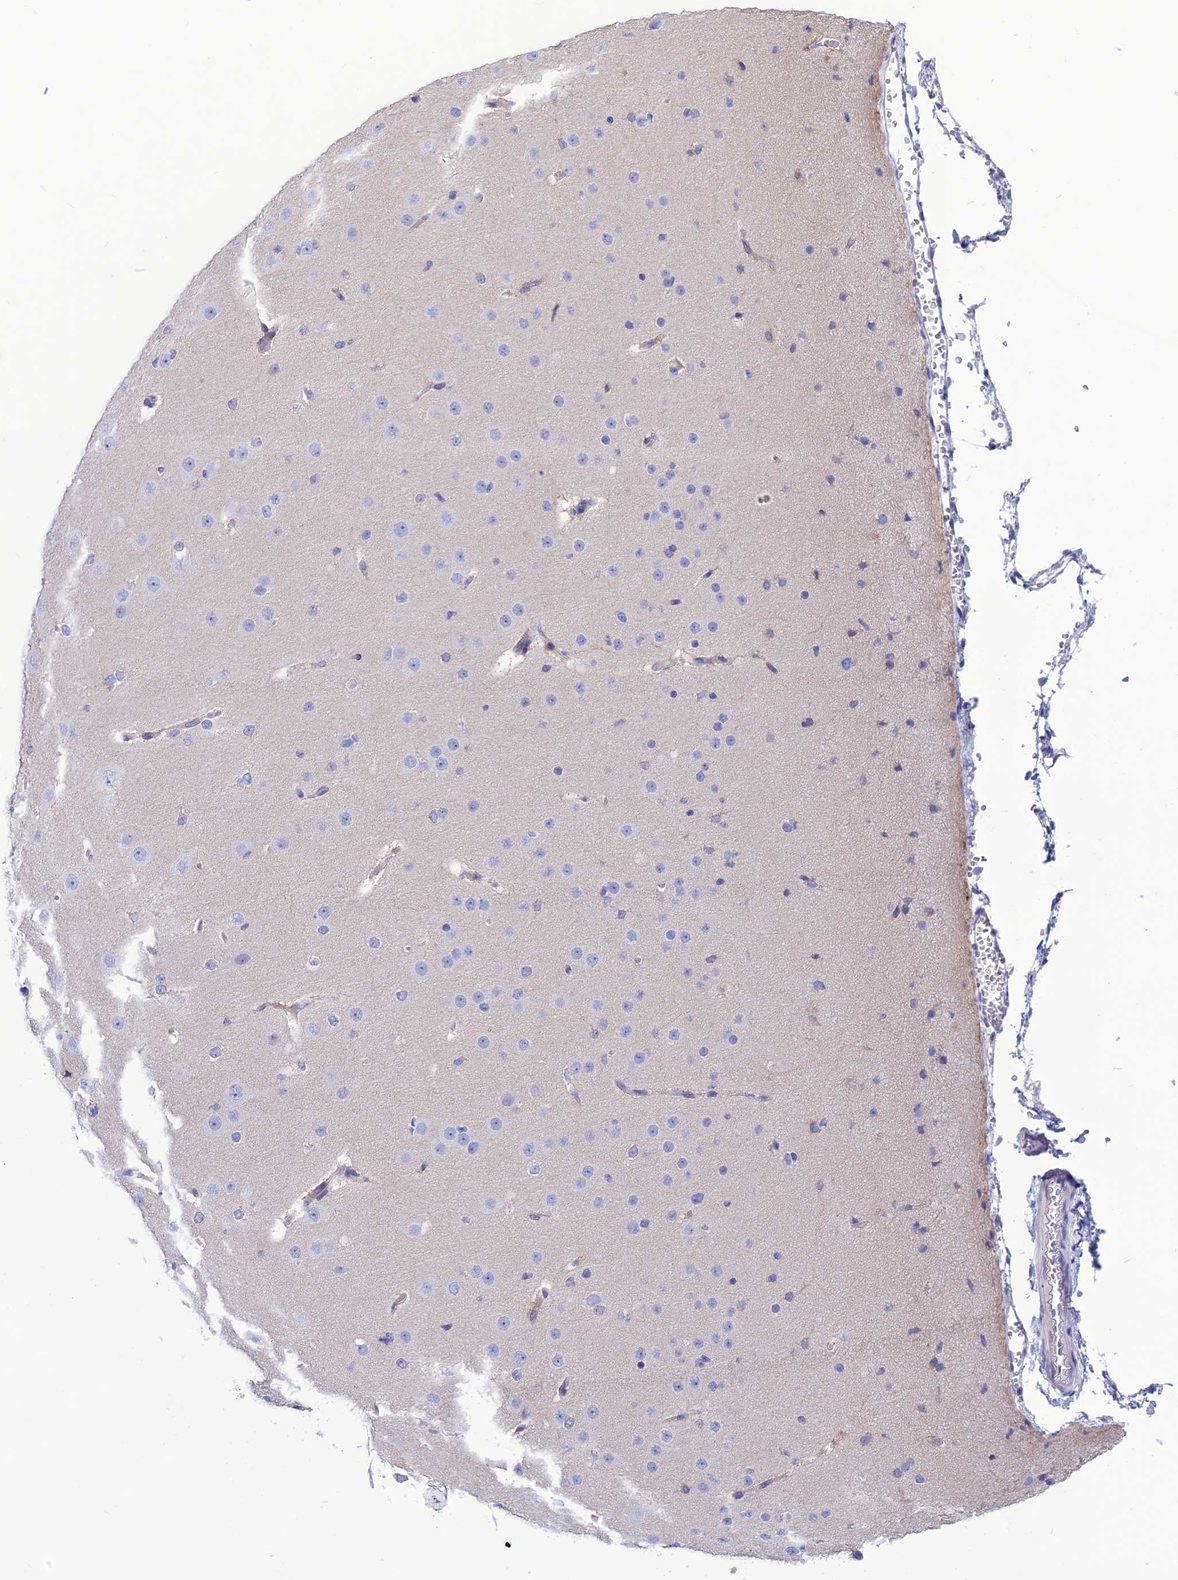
{"staining": {"intensity": "negative", "quantity": "none", "location": "none"}, "tissue": "cerebral cortex", "cell_type": "Endothelial cells", "image_type": "normal", "snomed": [{"axis": "morphology", "description": "Normal tissue, NOS"}, {"axis": "morphology", "description": "Developmental malformation"}, {"axis": "topography", "description": "Cerebral cortex"}], "caption": "There is no significant expression in endothelial cells of cerebral cortex.", "gene": "BBS2", "patient": {"sex": "female", "age": 30}}